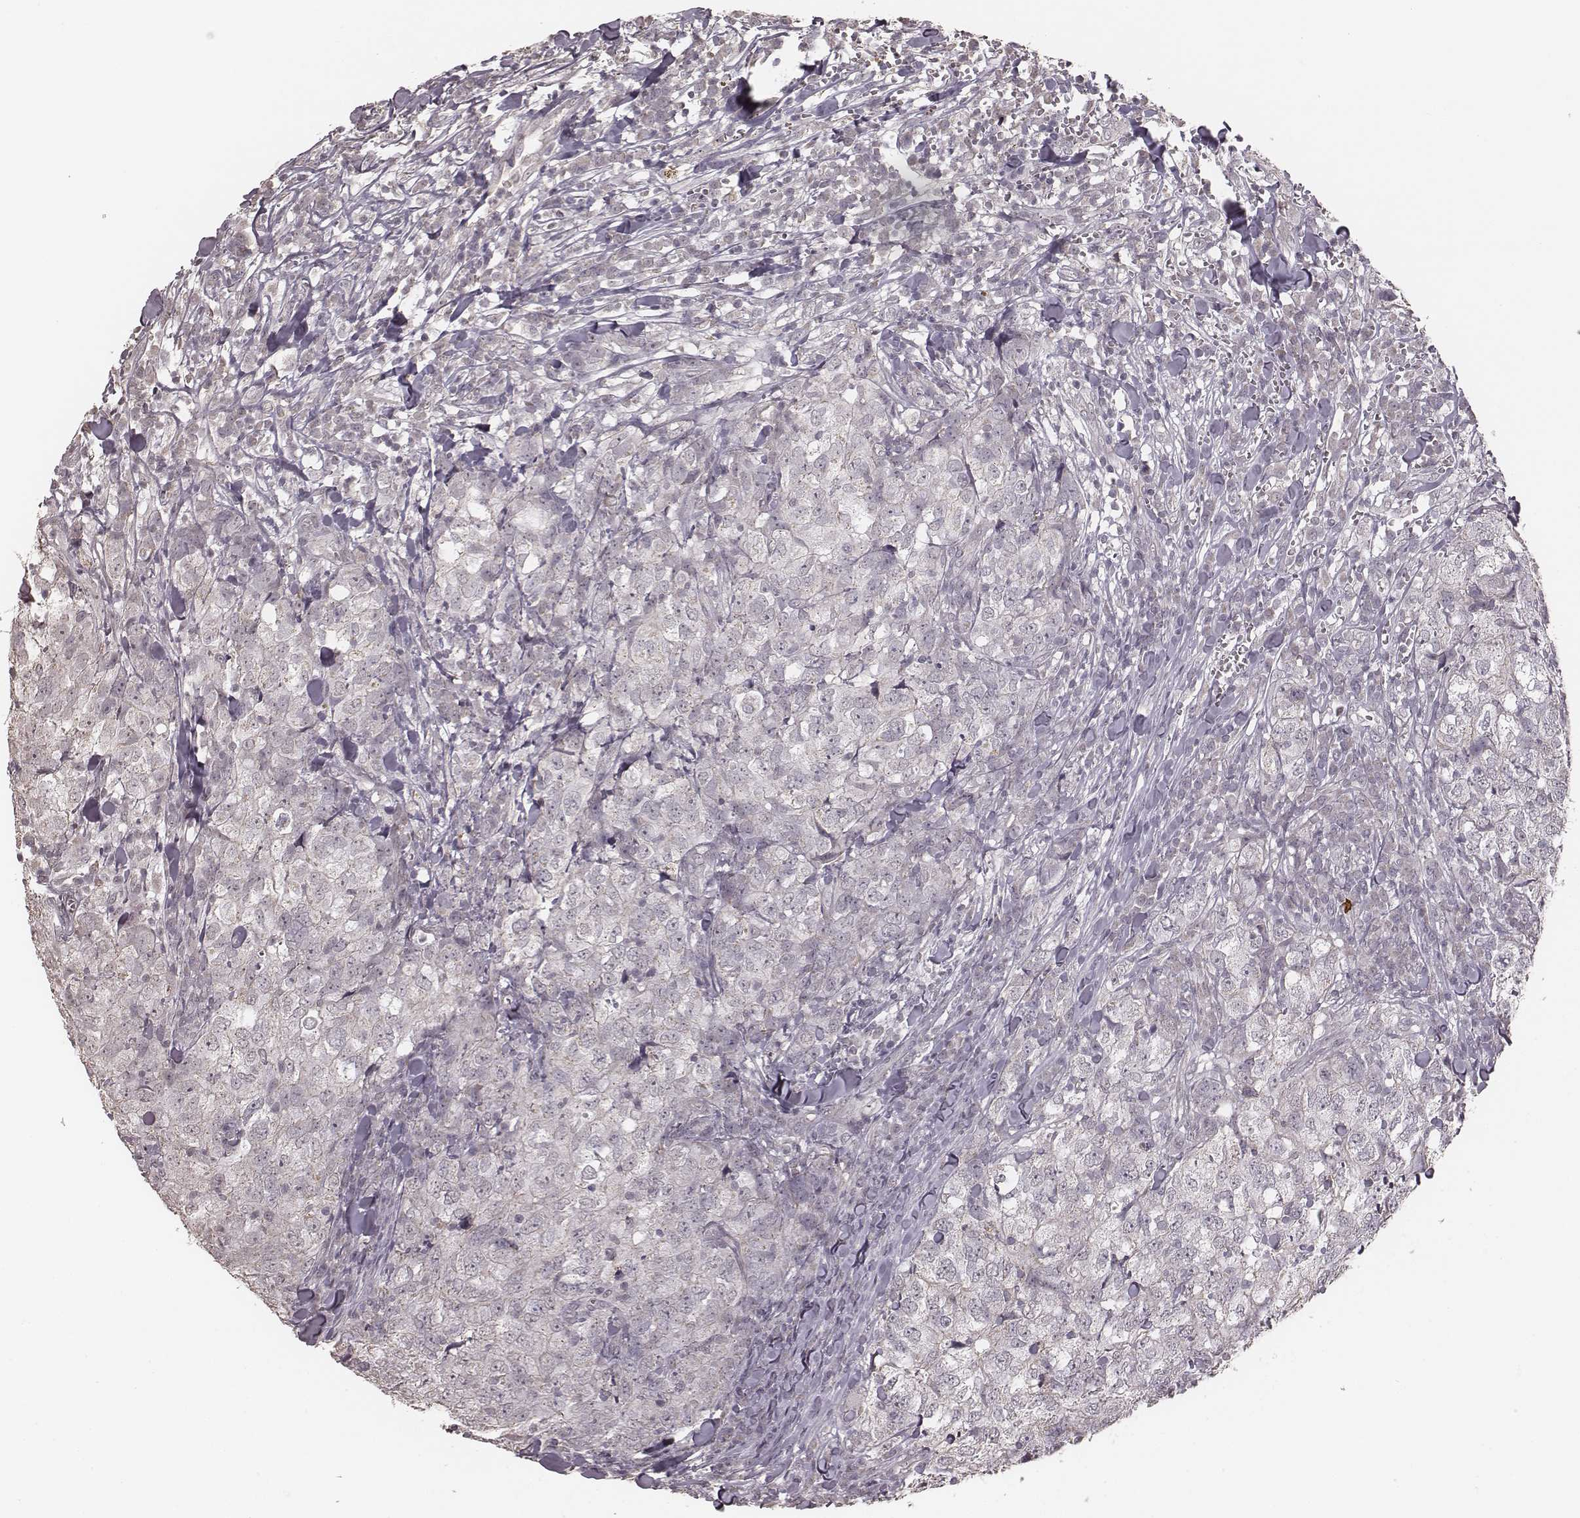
{"staining": {"intensity": "negative", "quantity": "none", "location": "none"}, "tissue": "breast cancer", "cell_type": "Tumor cells", "image_type": "cancer", "snomed": [{"axis": "morphology", "description": "Duct carcinoma"}, {"axis": "topography", "description": "Breast"}], "caption": "Human breast invasive ductal carcinoma stained for a protein using immunohistochemistry (IHC) displays no expression in tumor cells.", "gene": "SLC7A4", "patient": {"sex": "female", "age": 30}}